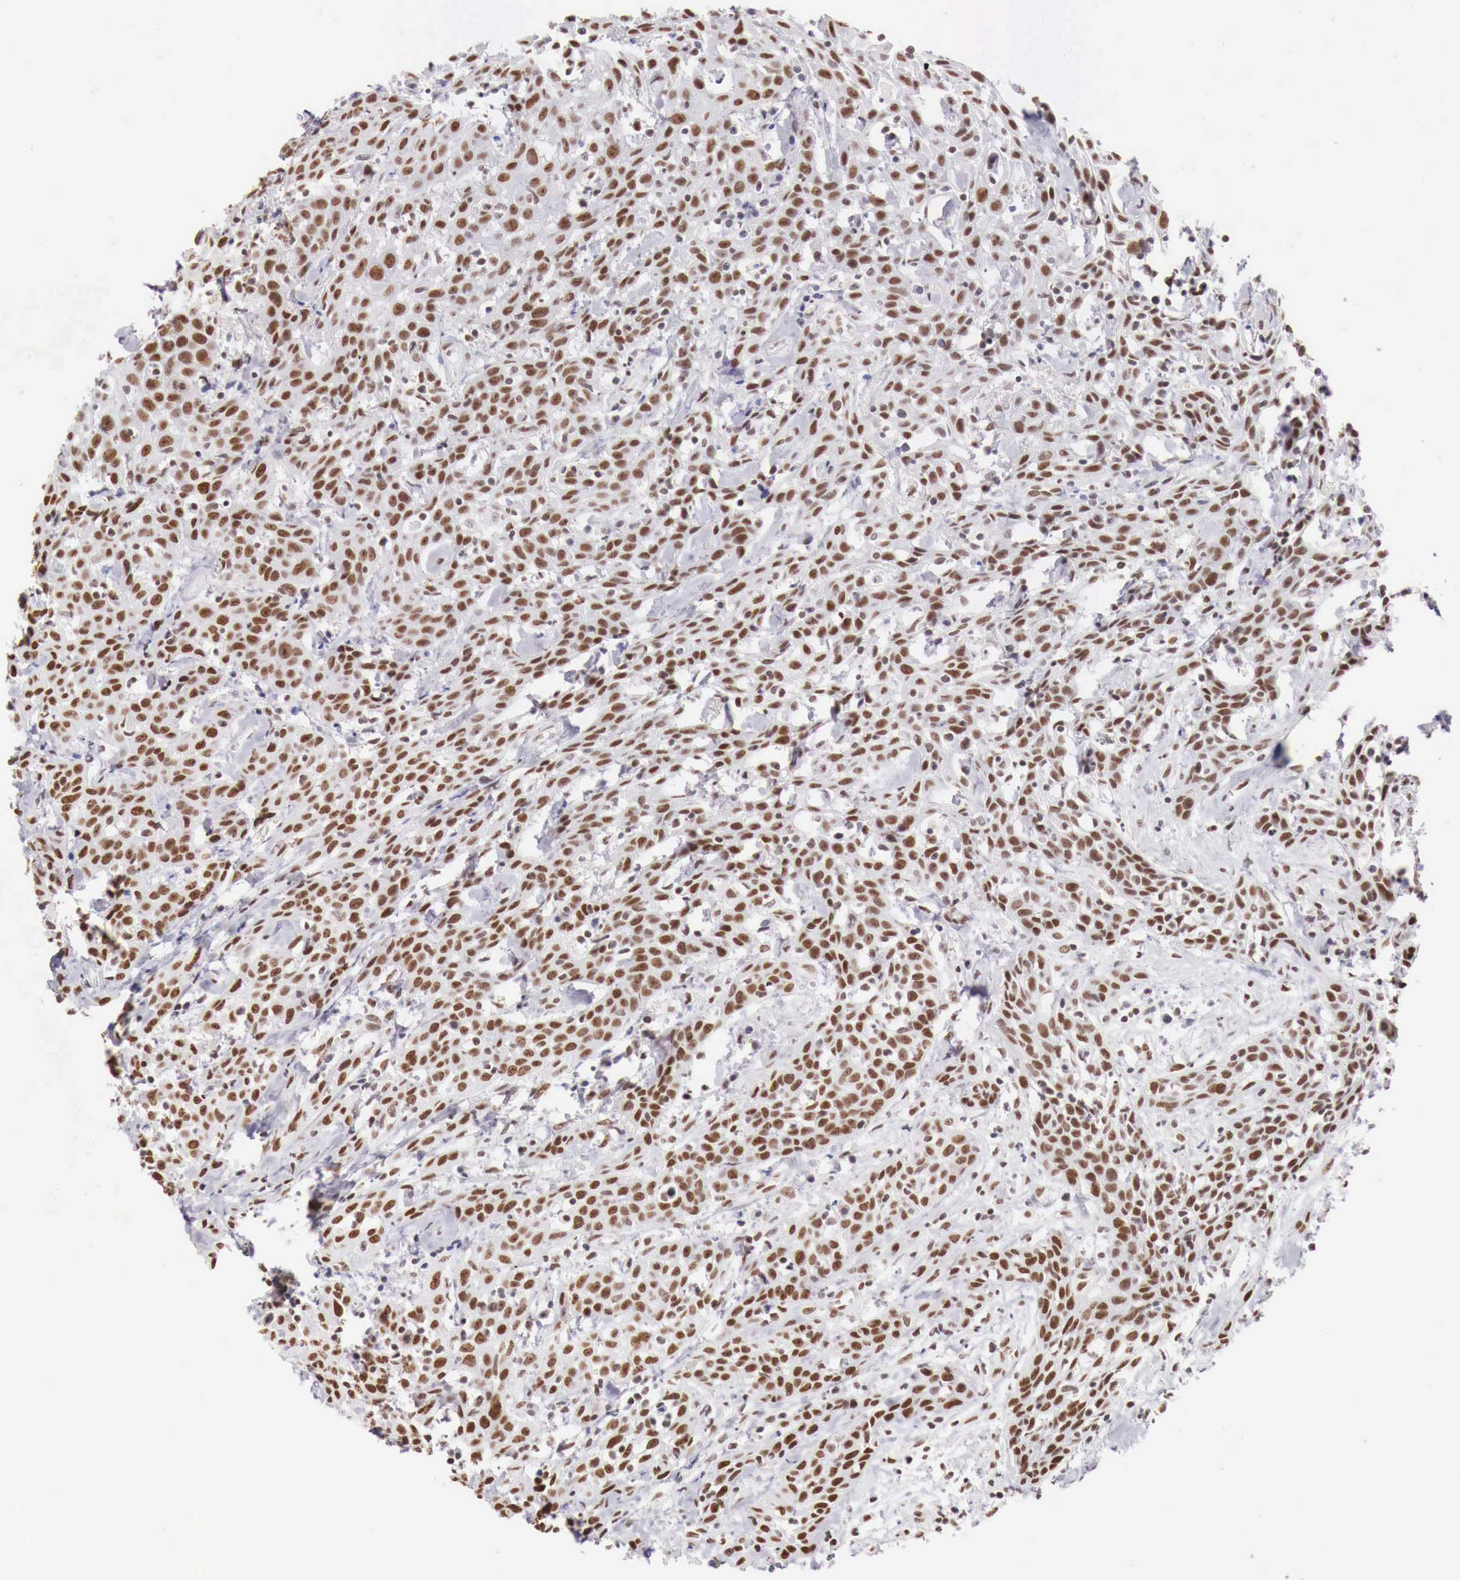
{"staining": {"intensity": "moderate", "quantity": "25%-75%", "location": "nuclear"}, "tissue": "head and neck cancer", "cell_type": "Tumor cells", "image_type": "cancer", "snomed": [{"axis": "morphology", "description": "Squamous cell carcinoma, NOS"}, {"axis": "topography", "description": "Oral tissue"}, {"axis": "topography", "description": "Head-Neck"}], "caption": "Squamous cell carcinoma (head and neck) stained for a protein (brown) demonstrates moderate nuclear positive staining in approximately 25%-75% of tumor cells.", "gene": "PHF14", "patient": {"sex": "female", "age": 82}}